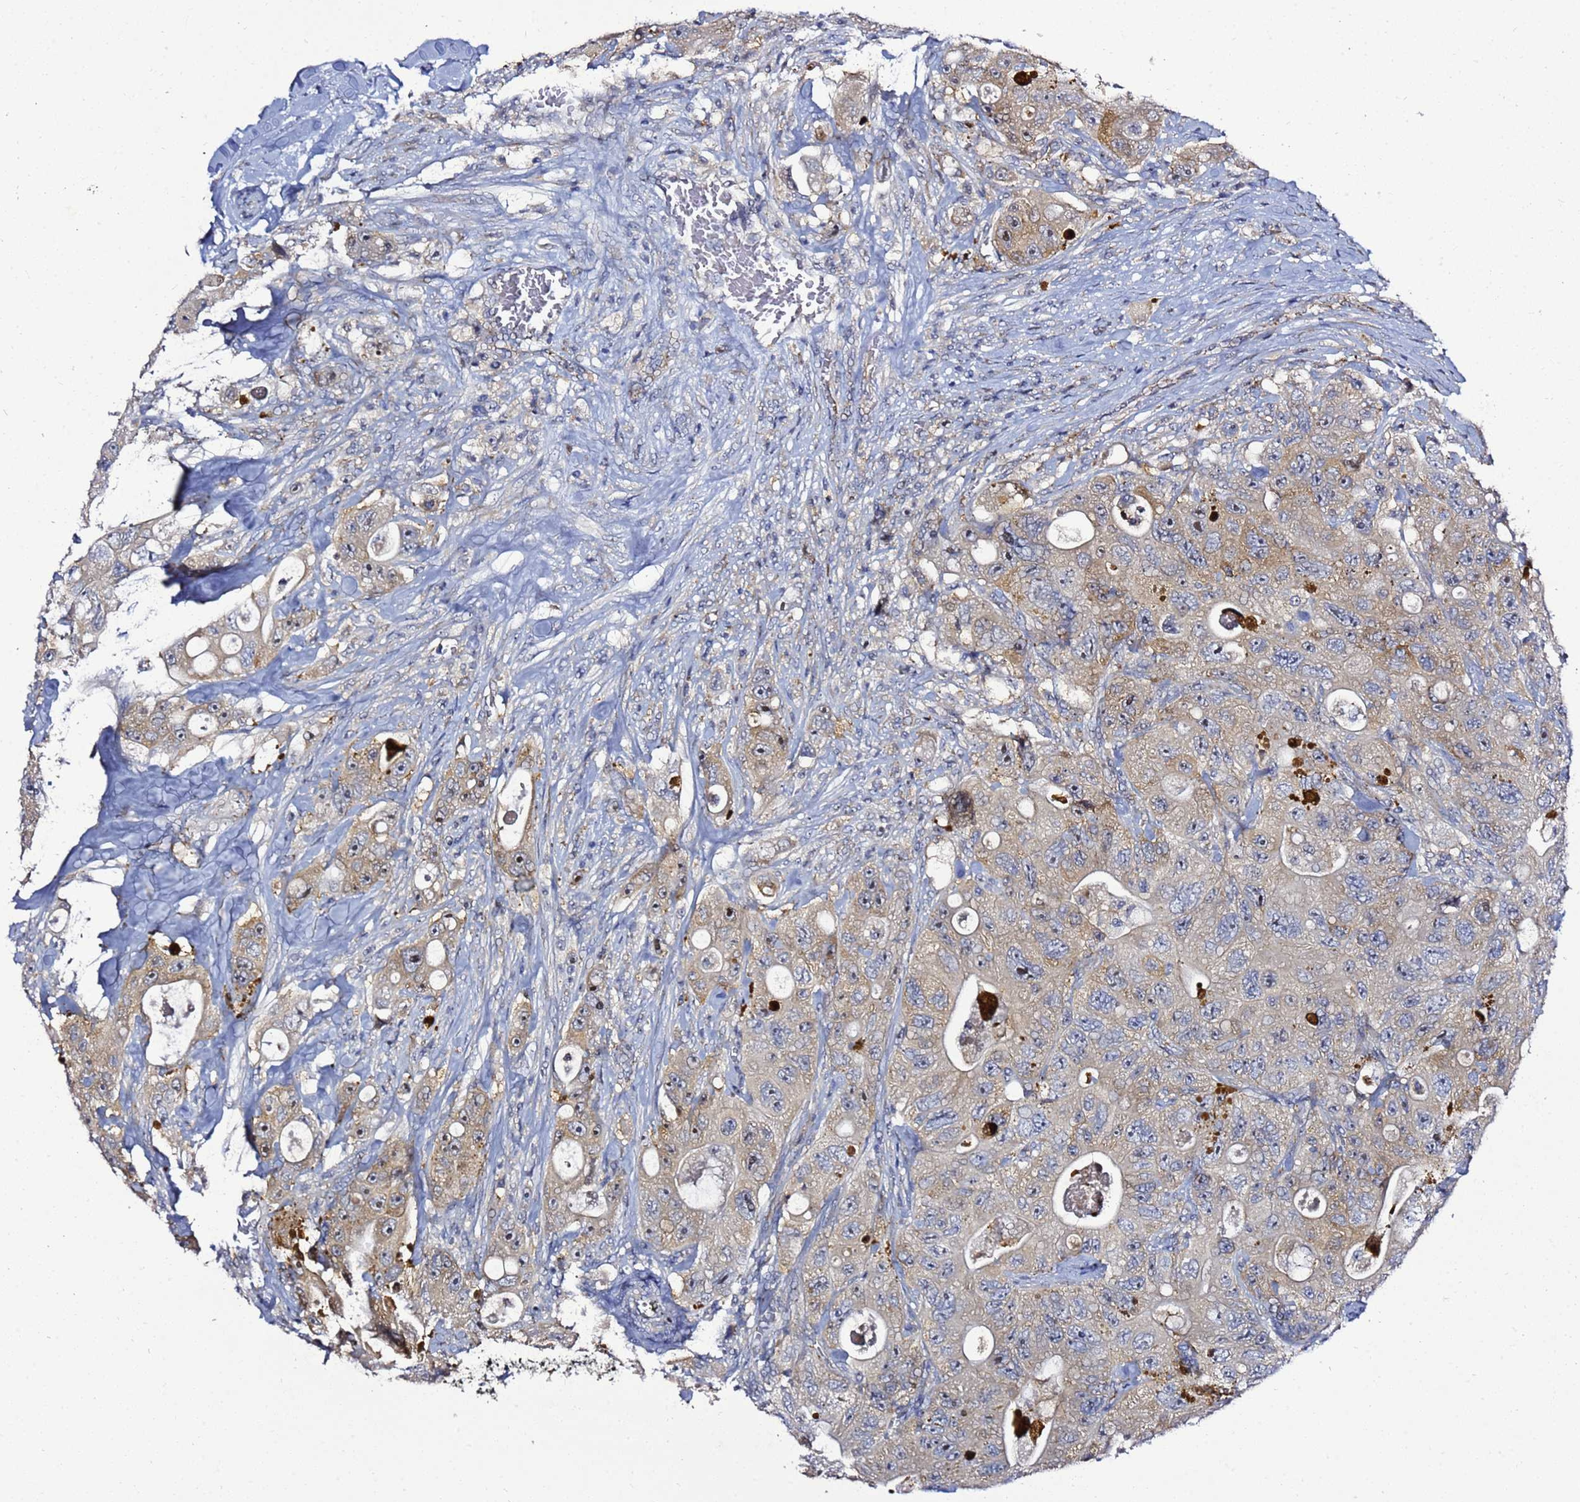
{"staining": {"intensity": "weak", "quantity": "<25%", "location": "cytoplasmic/membranous"}, "tissue": "colorectal cancer", "cell_type": "Tumor cells", "image_type": "cancer", "snomed": [{"axis": "morphology", "description": "Adenocarcinoma, NOS"}, {"axis": "topography", "description": "Colon"}], "caption": "Image shows no significant protein expression in tumor cells of colorectal cancer (adenocarcinoma).", "gene": "NOL8", "patient": {"sex": "female", "age": 46}}